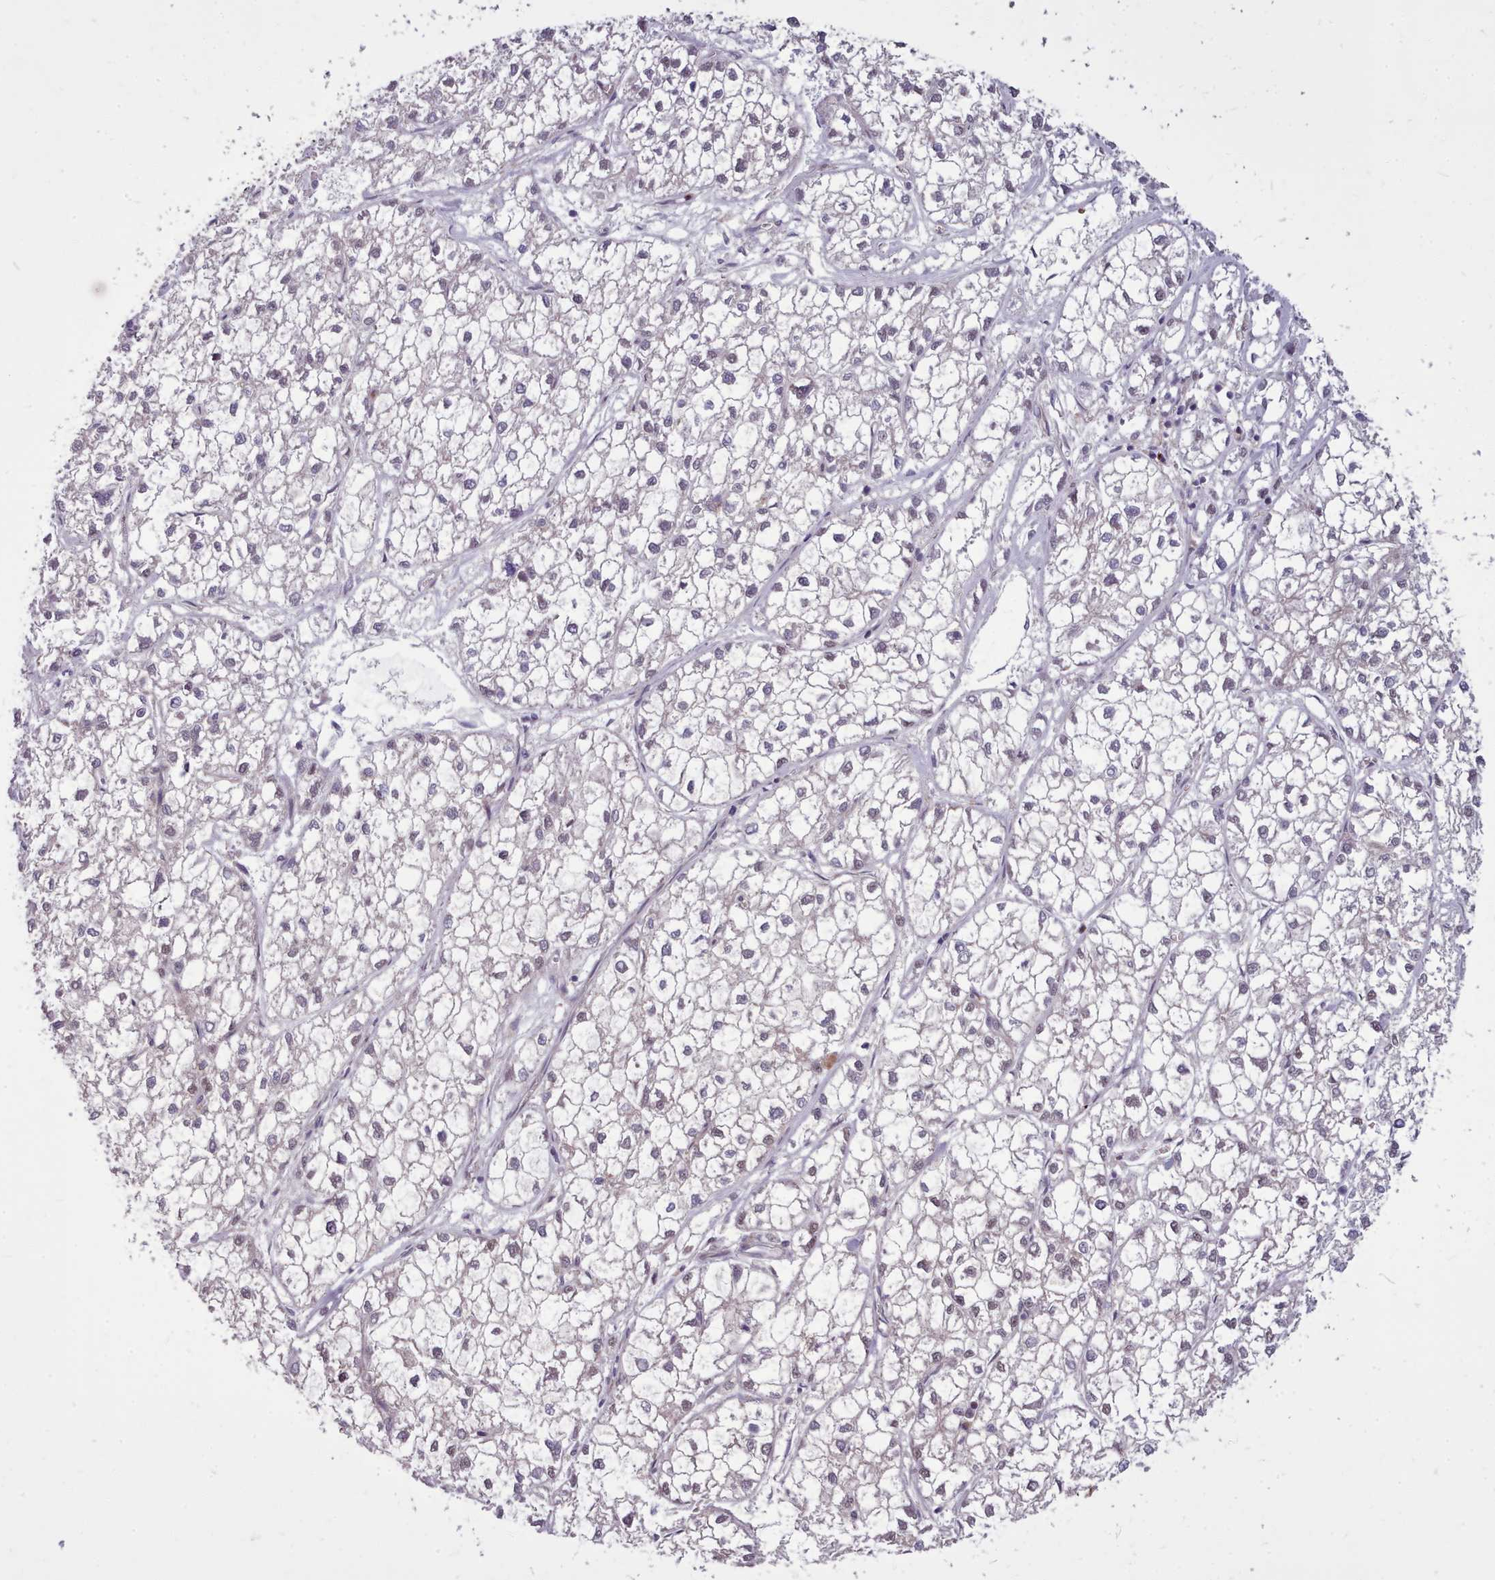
{"staining": {"intensity": "negative", "quantity": "none", "location": "none"}, "tissue": "liver cancer", "cell_type": "Tumor cells", "image_type": "cancer", "snomed": [{"axis": "morphology", "description": "Carcinoma, Hepatocellular, NOS"}, {"axis": "topography", "description": "Liver"}], "caption": "Tumor cells are negative for protein expression in human liver hepatocellular carcinoma.", "gene": "AHCY", "patient": {"sex": "female", "age": 43}}